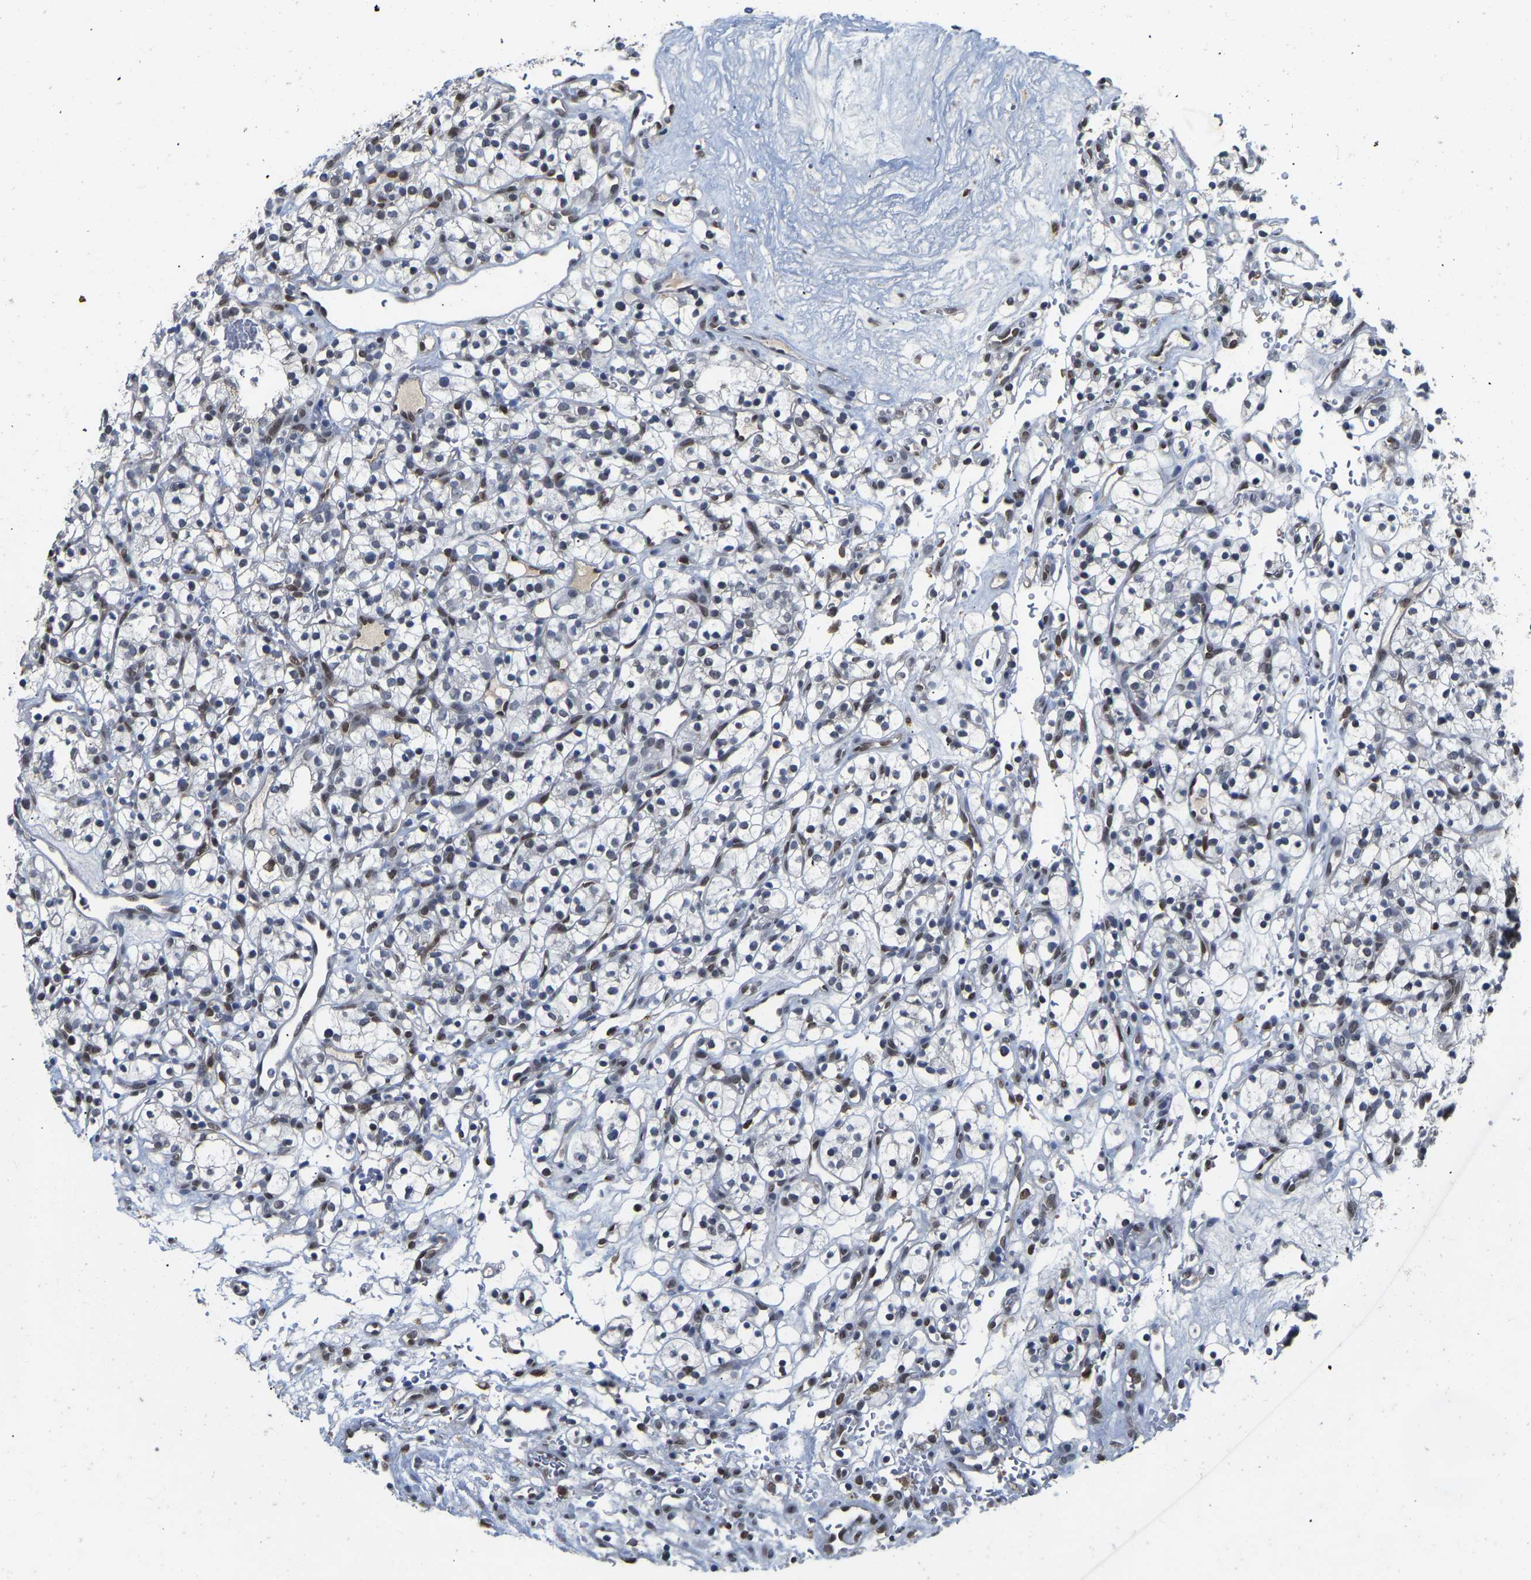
{"staining": {"intensity": "negative", "quantity": "none", "location": "none"}, "tissue": "renal cancer", "cell_type": "Tumor cells", "image_type": "cancer", "snomed": [{"axis": "morphology", "description": "Adenocarcinoma, NOS"}, {"axis": "topography", "description": "Kidney"}], "caption": "Tumor cells are negative for protein expression in human renal adenocarcinoma.", "gene": "QKI", "patient": {"sex": "female", "age": 57}}